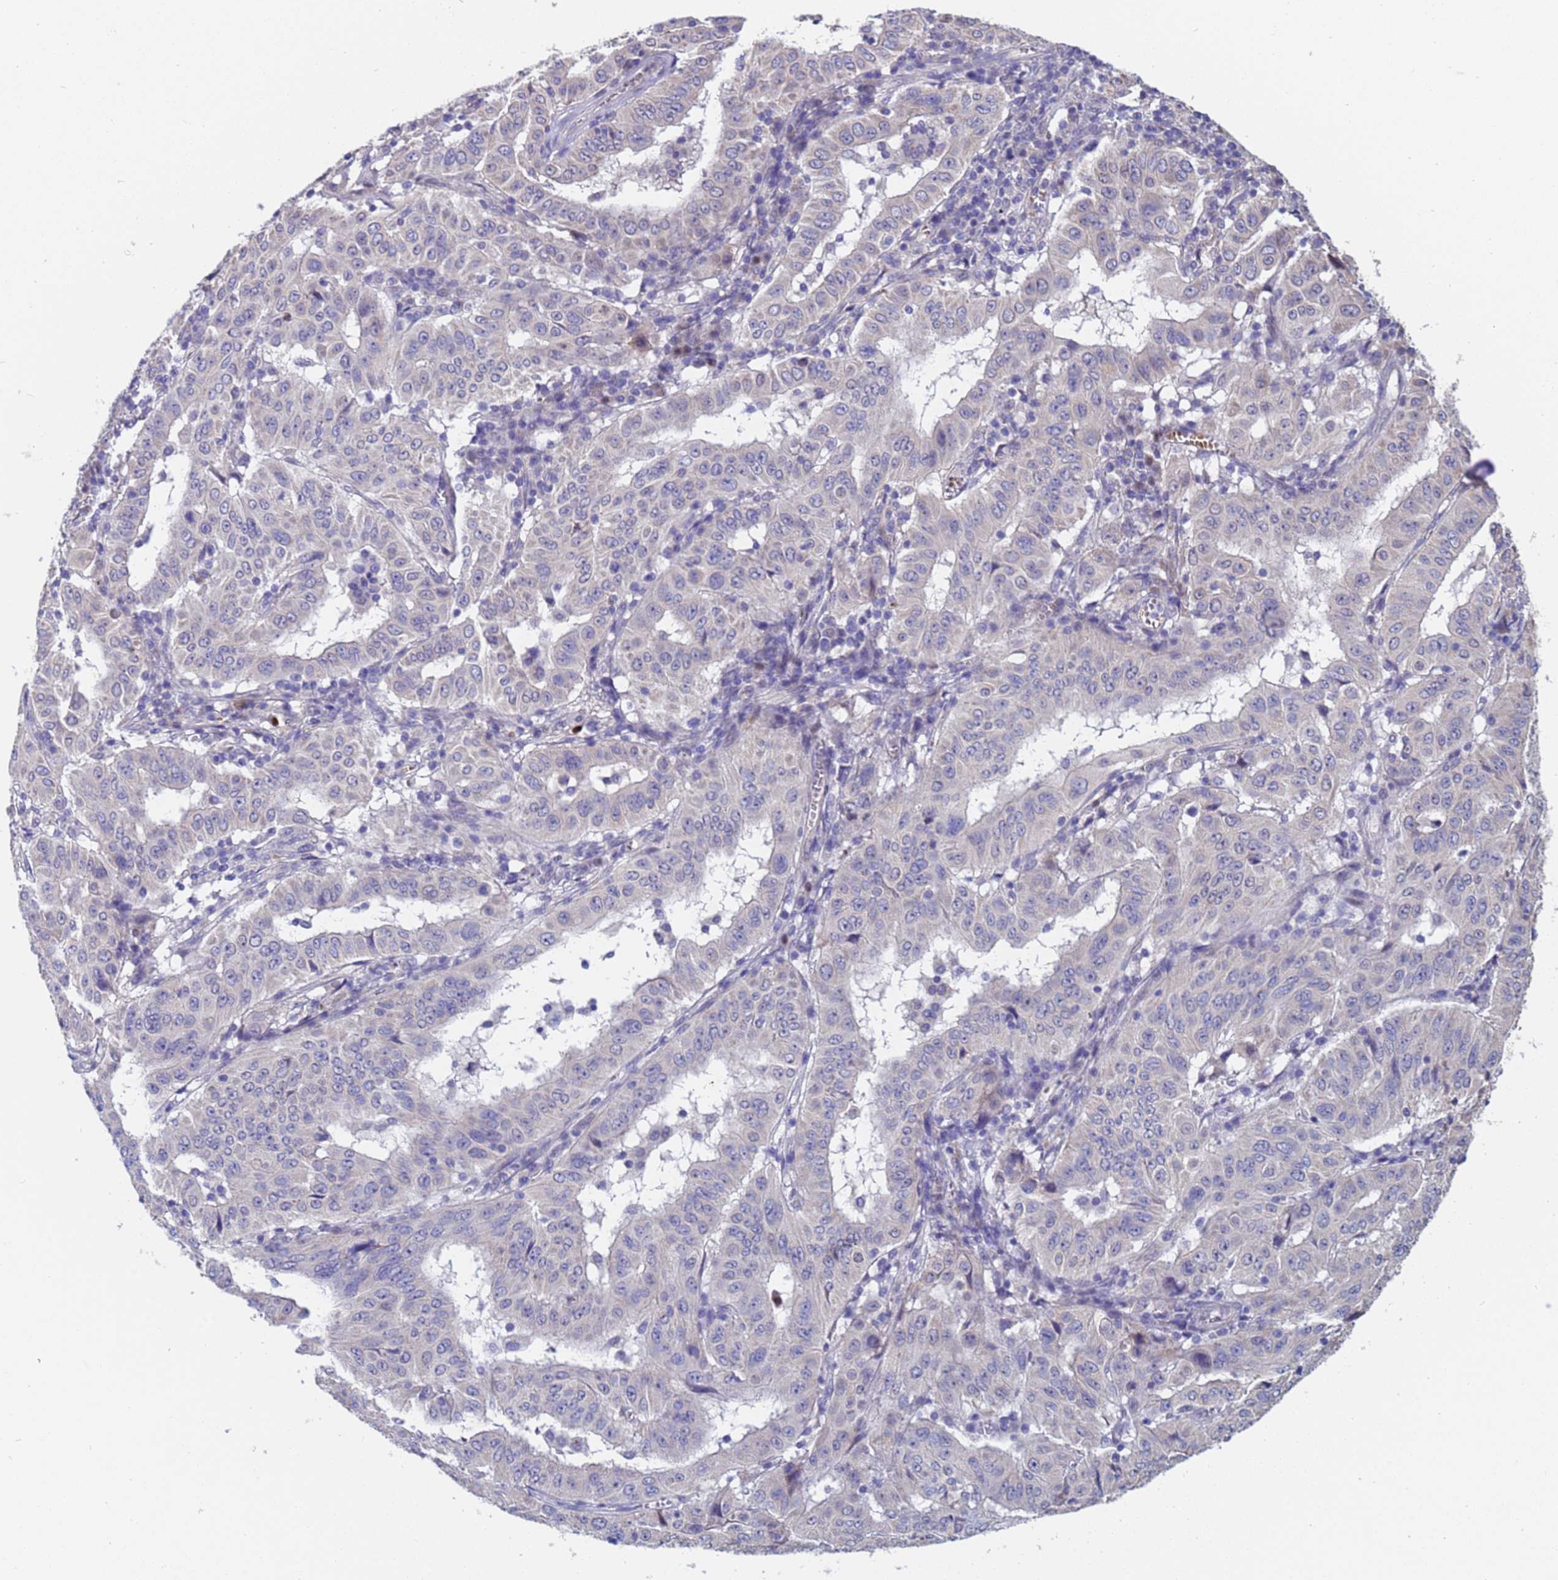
{"staining": {"intensity": "negative", "quantity": "none", "location": "none"}, "tissue": "pancreatic cancer", "cell_type": "Tumor cells", "image_type": "cancer", "snomed": [{"axis": "morphology", "description": "Adenocarcinoma, NOS"}, {"axis": "topography", "description": "Pancreas"}], "caption": "DAB (3,3'-diaminobenzidine) immunohistochemical staining of adenocarcinoma (pancreatic) shows no significant staining in tumor cells.", "gene": "IHO1", "patient": {"sex": "male", "age": 63}}